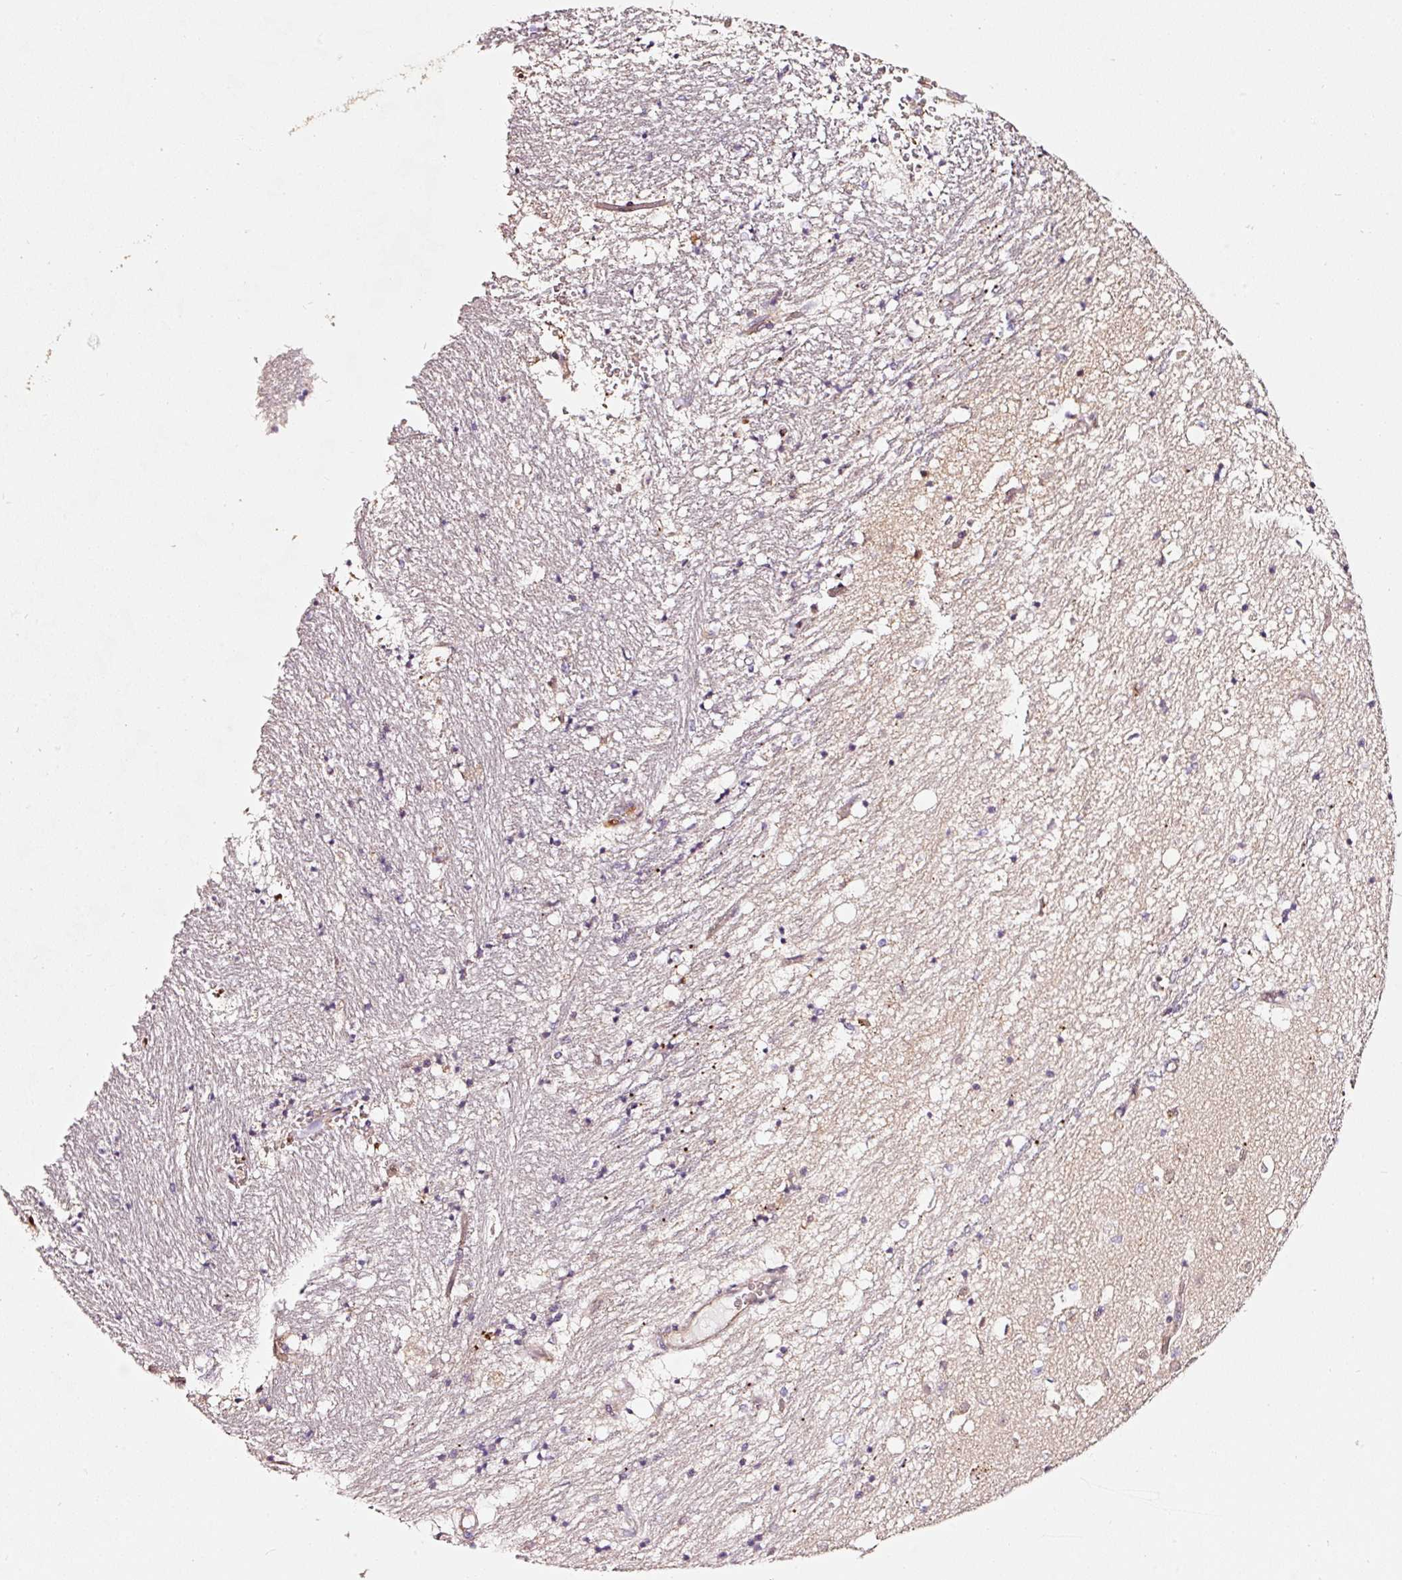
{"staining": {"intensity": "weak", "quantity": "25%-75%", "location": "cytoplasmic/membranous"}, "tissue": "caudate", "cell_type": "Glial cells", "image_type": "normal", "snomed": [{"axis": "morphology", "description": "Normal tissue, NOS"}, {"axis": "topography", "description": "Lateral ventricle wall"}], "caption": "Immunohistochemical staining of normal caudate reveals 25%-75% levels of weak cytoplasmic/membranous protein positivity in about 25%-75% of glial cells.", "gene": "ZNF460", "patient": {"sex": "male", "age": 58}}